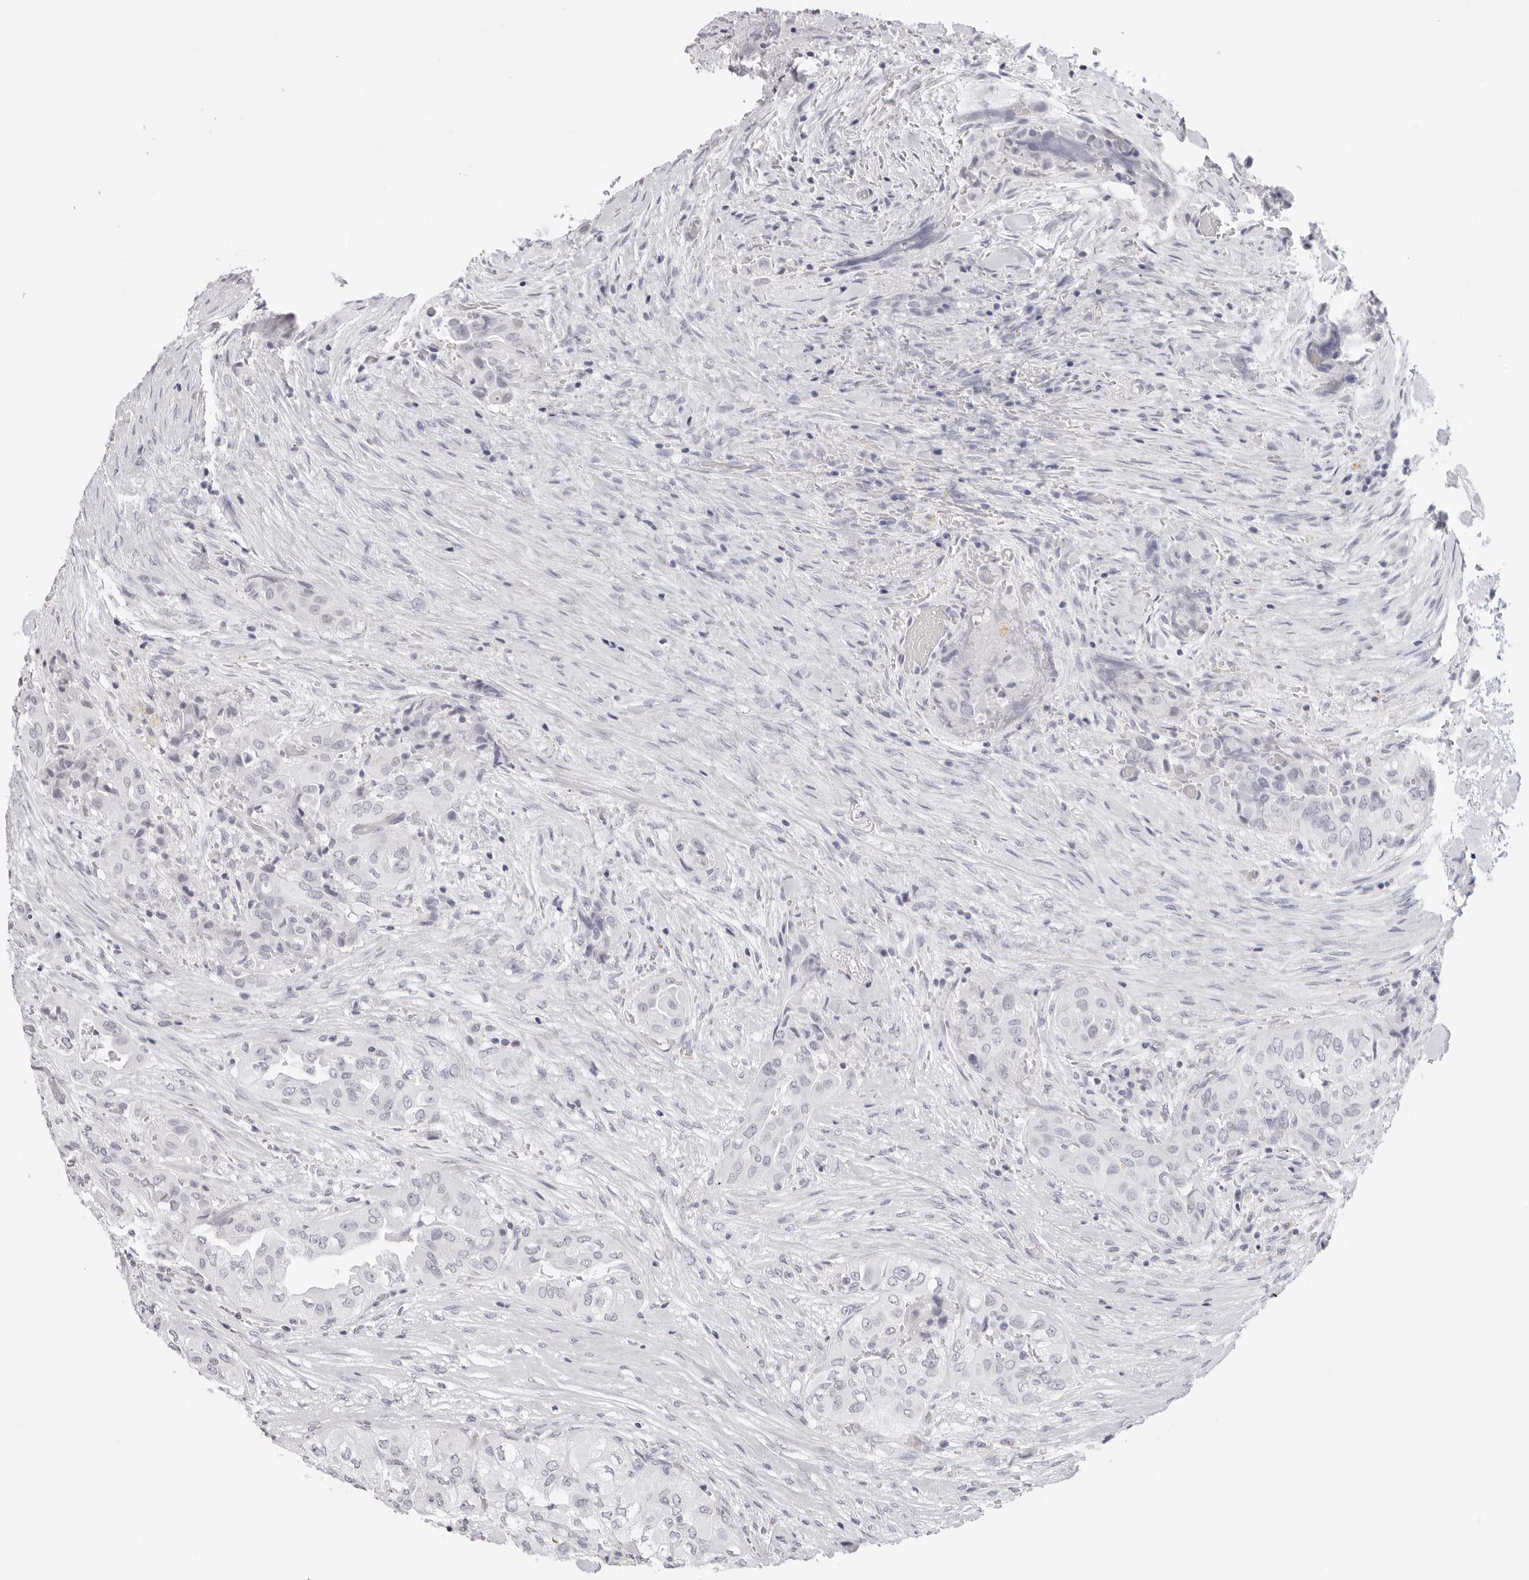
{"staining": {"intensity": "negative", "quantity": "none", "location": "none"}, "tissue": "thyroid cancer", "cell_type": "Tumor cells", "image_type": "cancer", "snomed": [{"axis": "morphology", "description": "Papillary adenocarcinoma, NOS"}, {"axis": "topography", "description": "Thyroid gland"}], "caption": "Immunohistochemistry (IHC) image of human thyroid cancer stained for a protein (brown), which shows no staining in tumor cells. The staining was performed using DAB to visualize the protein expression in brown, while the nuclei were stained in blue with hematoxylin (Magnification: 20x).", "gene": "AGMAT", "patient": {"sex": "female", "age": 59}}